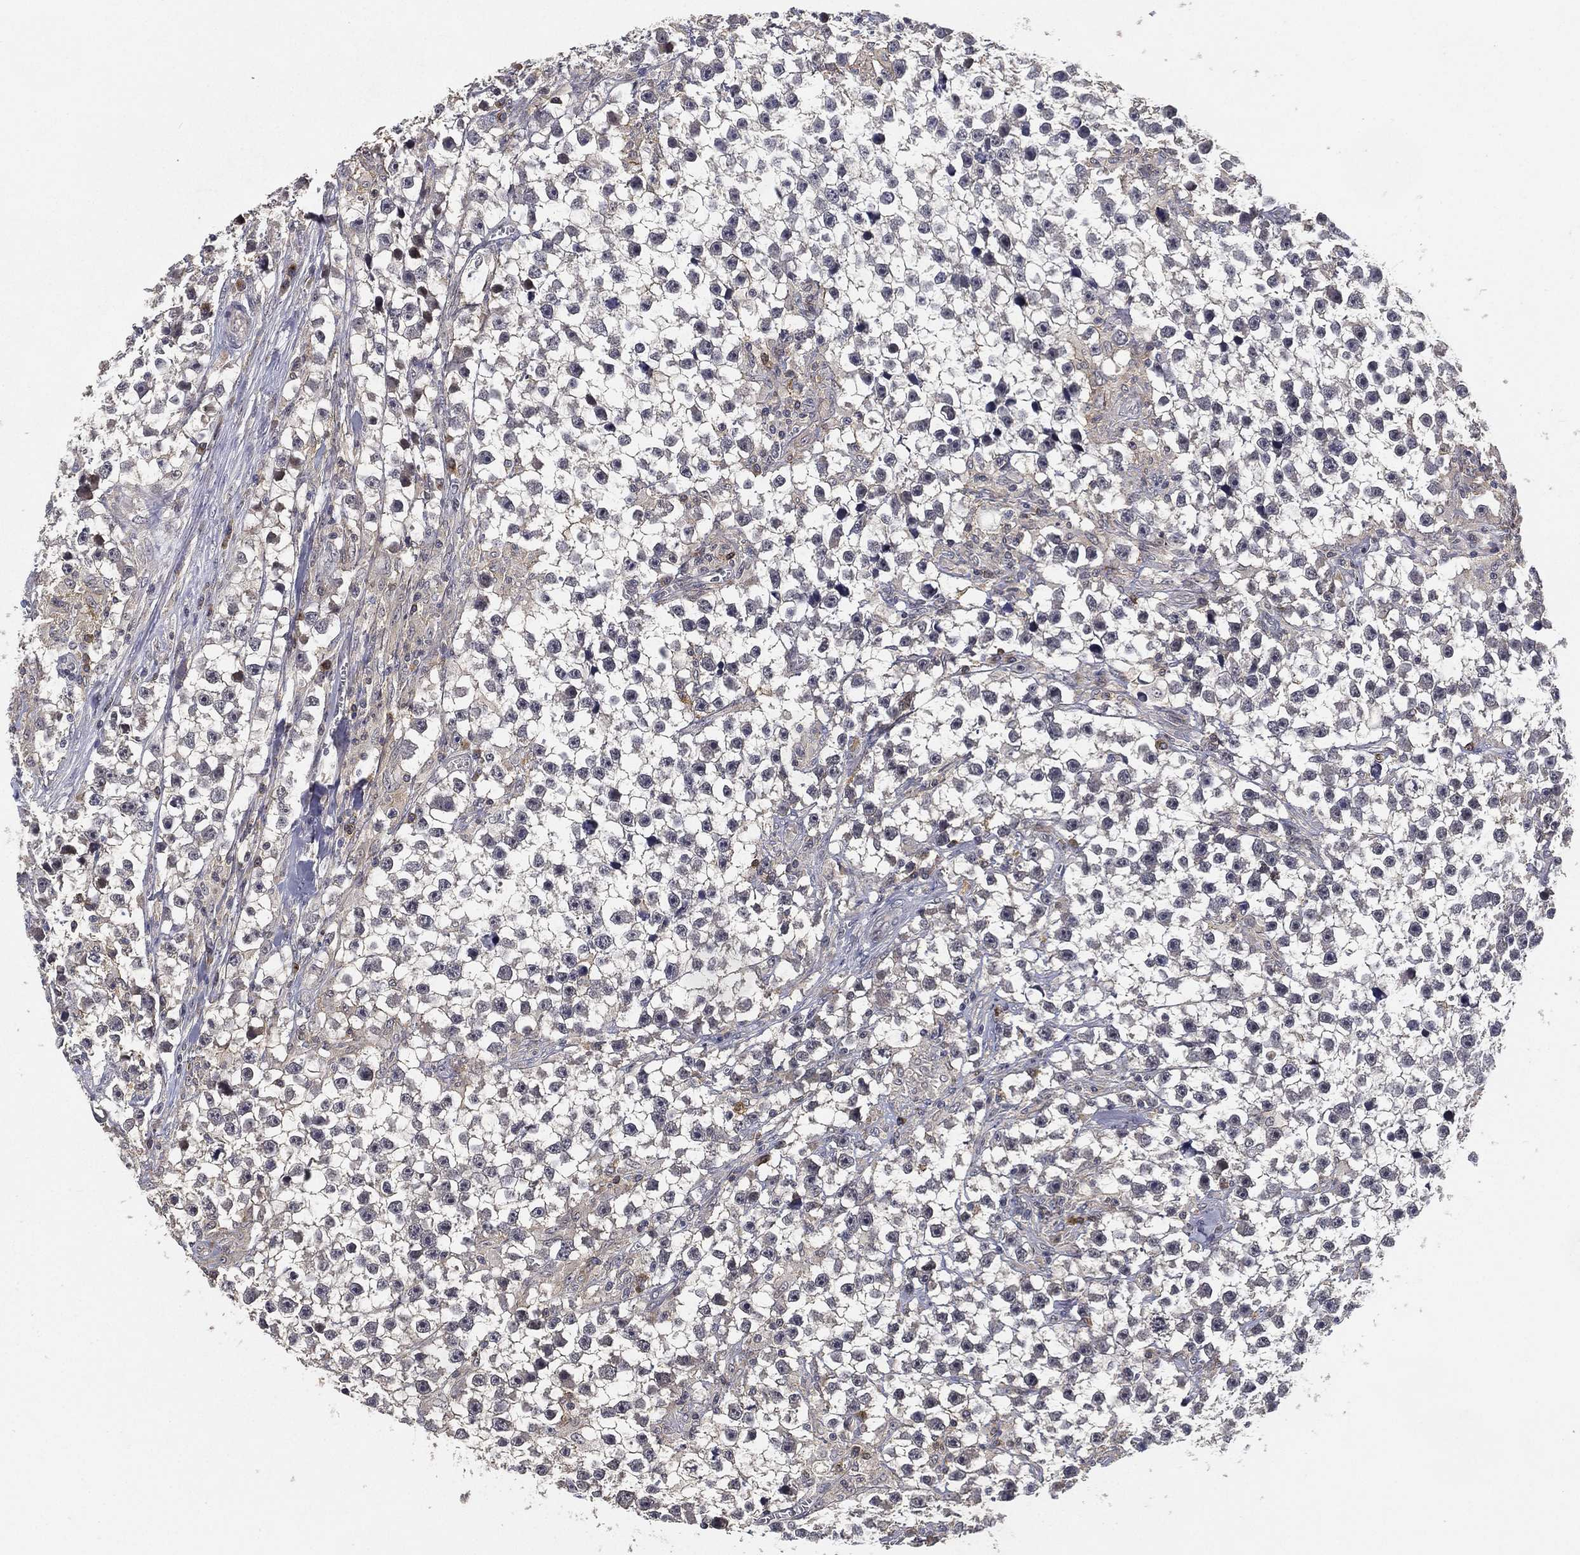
{"staining": {"intensity": "negative", "quantity": "none", "location": "none"}, "tissue": "testis cancer", "cell_type": "Tumor cells", "image_type": "cancer", "snomed": [{"axis": "morphology", "description": "Seminoma, NOS"}, {"axis": "topography", "description": "Testis"}], "caption": "IHC histopathology image of neoplastic tissue: testis cancer stained with DAB (3,3'-diaminobenzidine) reveals no significant protein positivity in tumor cells. (IHC, brightfield microscopy, high magnification).", "gene": "CFAP251", "patient": {"sex": "male", "age": 59}}